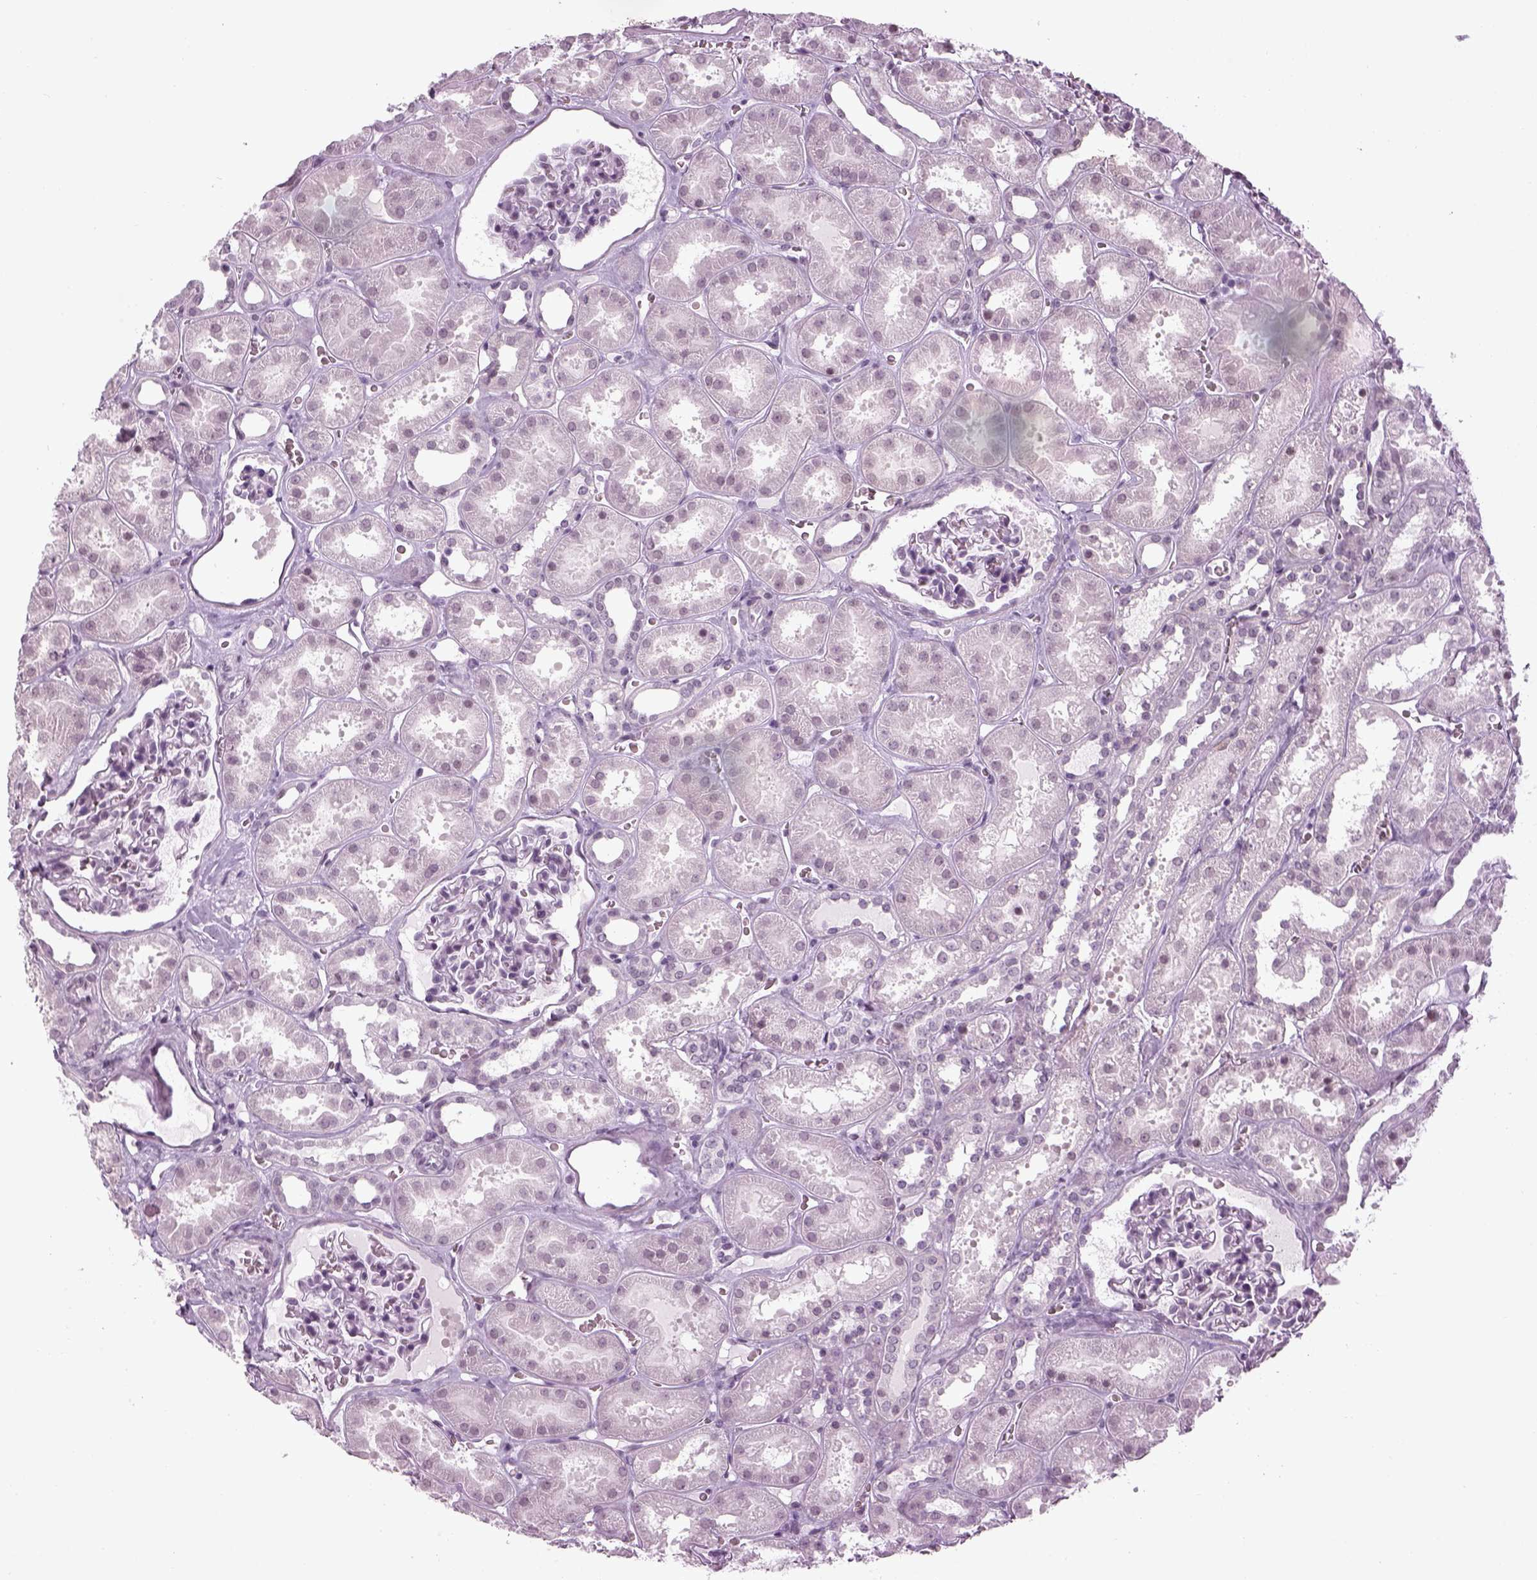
{"staining": {"intensity": "negative", "quantity": "none", "location": "none"}, "tissue": "kidney", "cell_type": "Cells in glomeruli", "image_type": "normal", "snomed": [{"axis": "morphology", "description": "Normal tissue, NOS"}, {"axis": "topography", "description": "Kidney"}], "caption": "This is an IHC histopathology image of normal kidney. There is no staining in cells in glomeruli.", "gene": "KCNG2", "patient": {"sex": "female", "age": 41}}